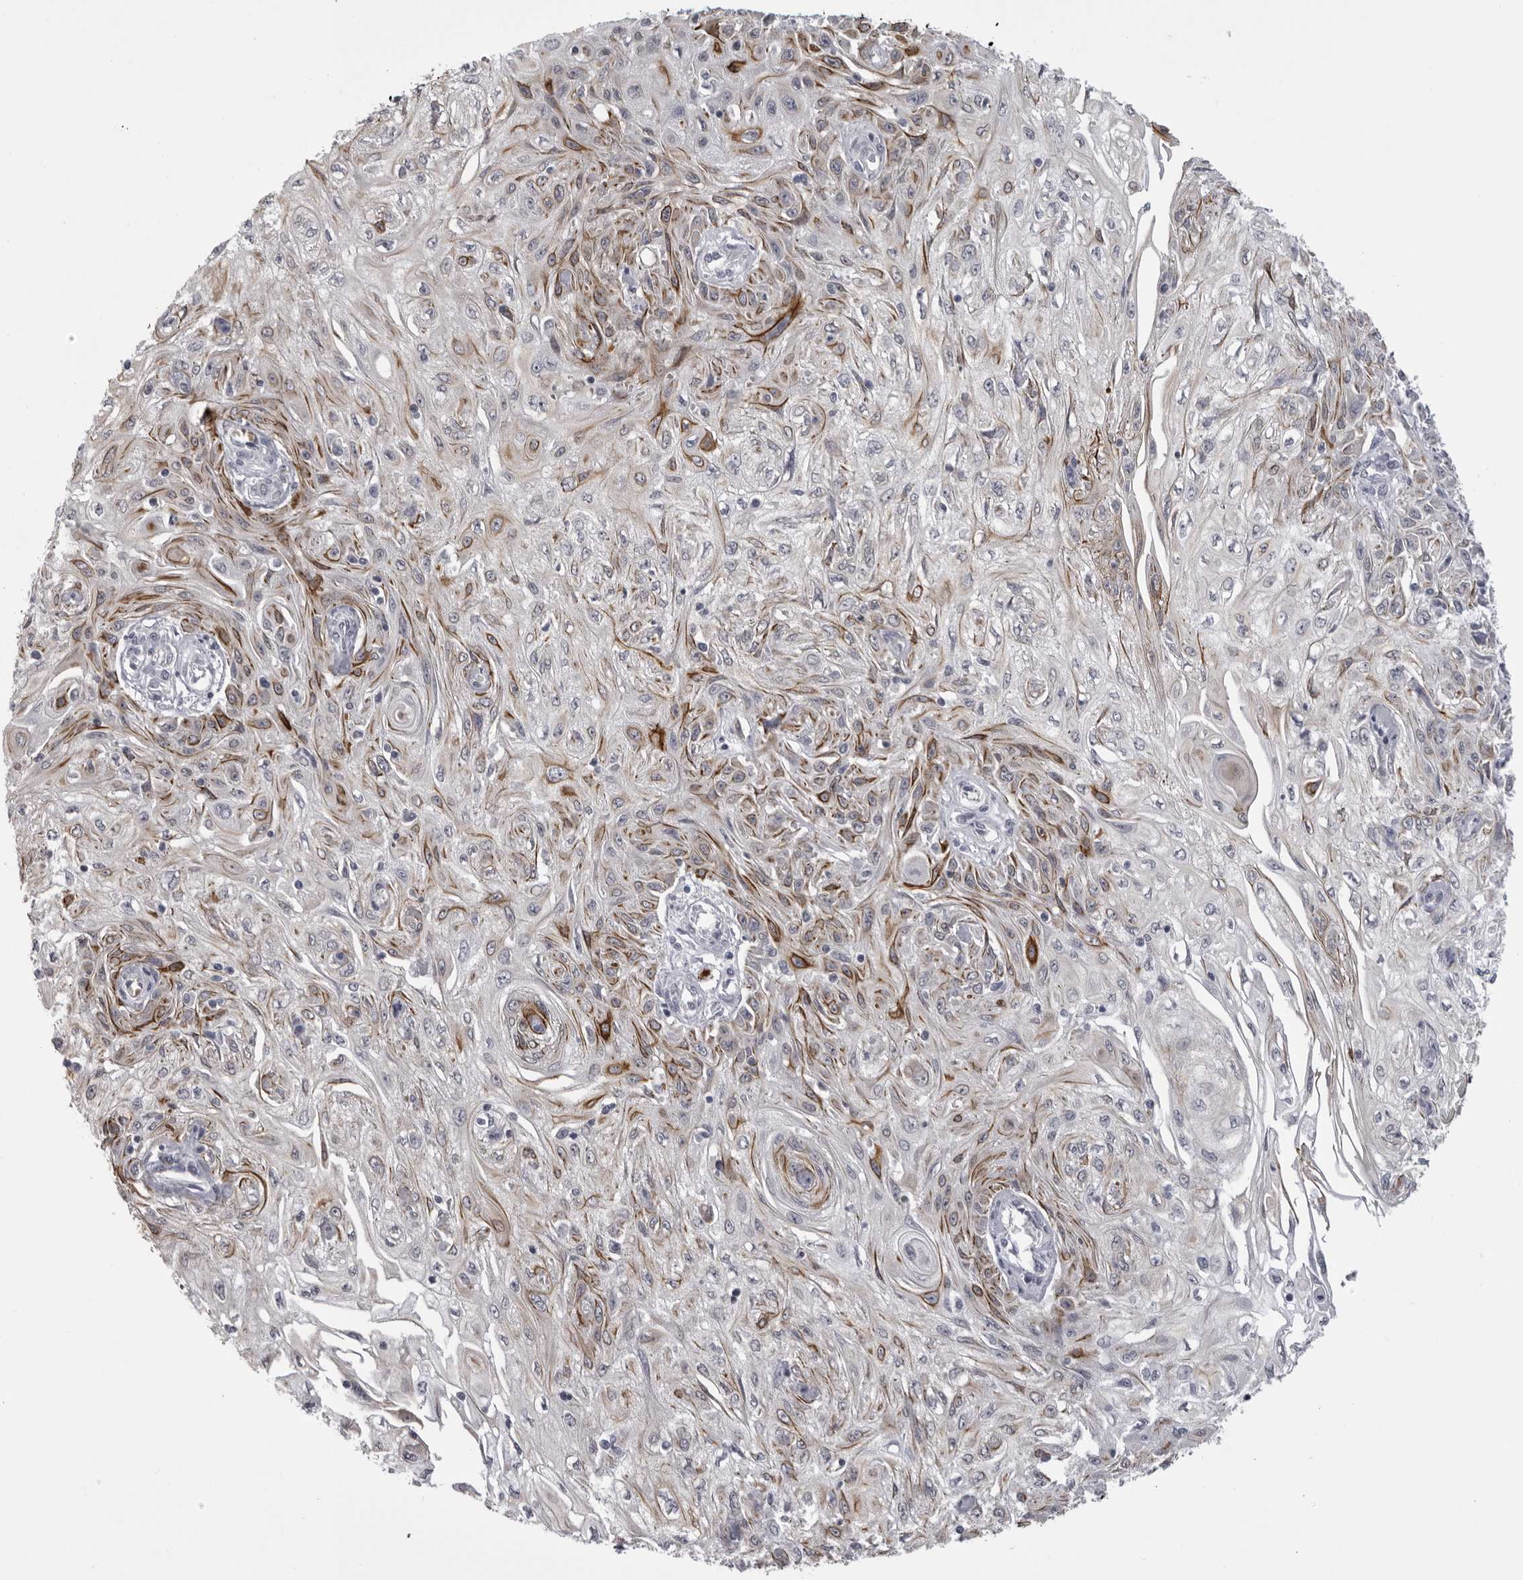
{"staining": {"intensity": "moderate", "quantity": "25%-75%", "location": "cytoplasmic/membranous"}, "tissue": "skin cancer", "cell_type": "Tumor cells", "image_type": "cancer", "snomed": [{"axis": "morphology", "description": "Squamous cell carcinoma, NOS"}, {"axis": "morphology", "description": "Squamous cell carcinoma, metastatic, NOS"}, {"axis": "topography", "description": "Skin"}, {"axis": "topography", "description": "Lymph node"}], "caption": "IHC of human skin cancer (metastatic squamous cell carcinoma) displays medium levels of moderate cytoplasmic/membranous positivity in approximately 25%-75% of tumor cells.", "gene": "EPHA10", "patient": {"sex": "male", "age": 75}}